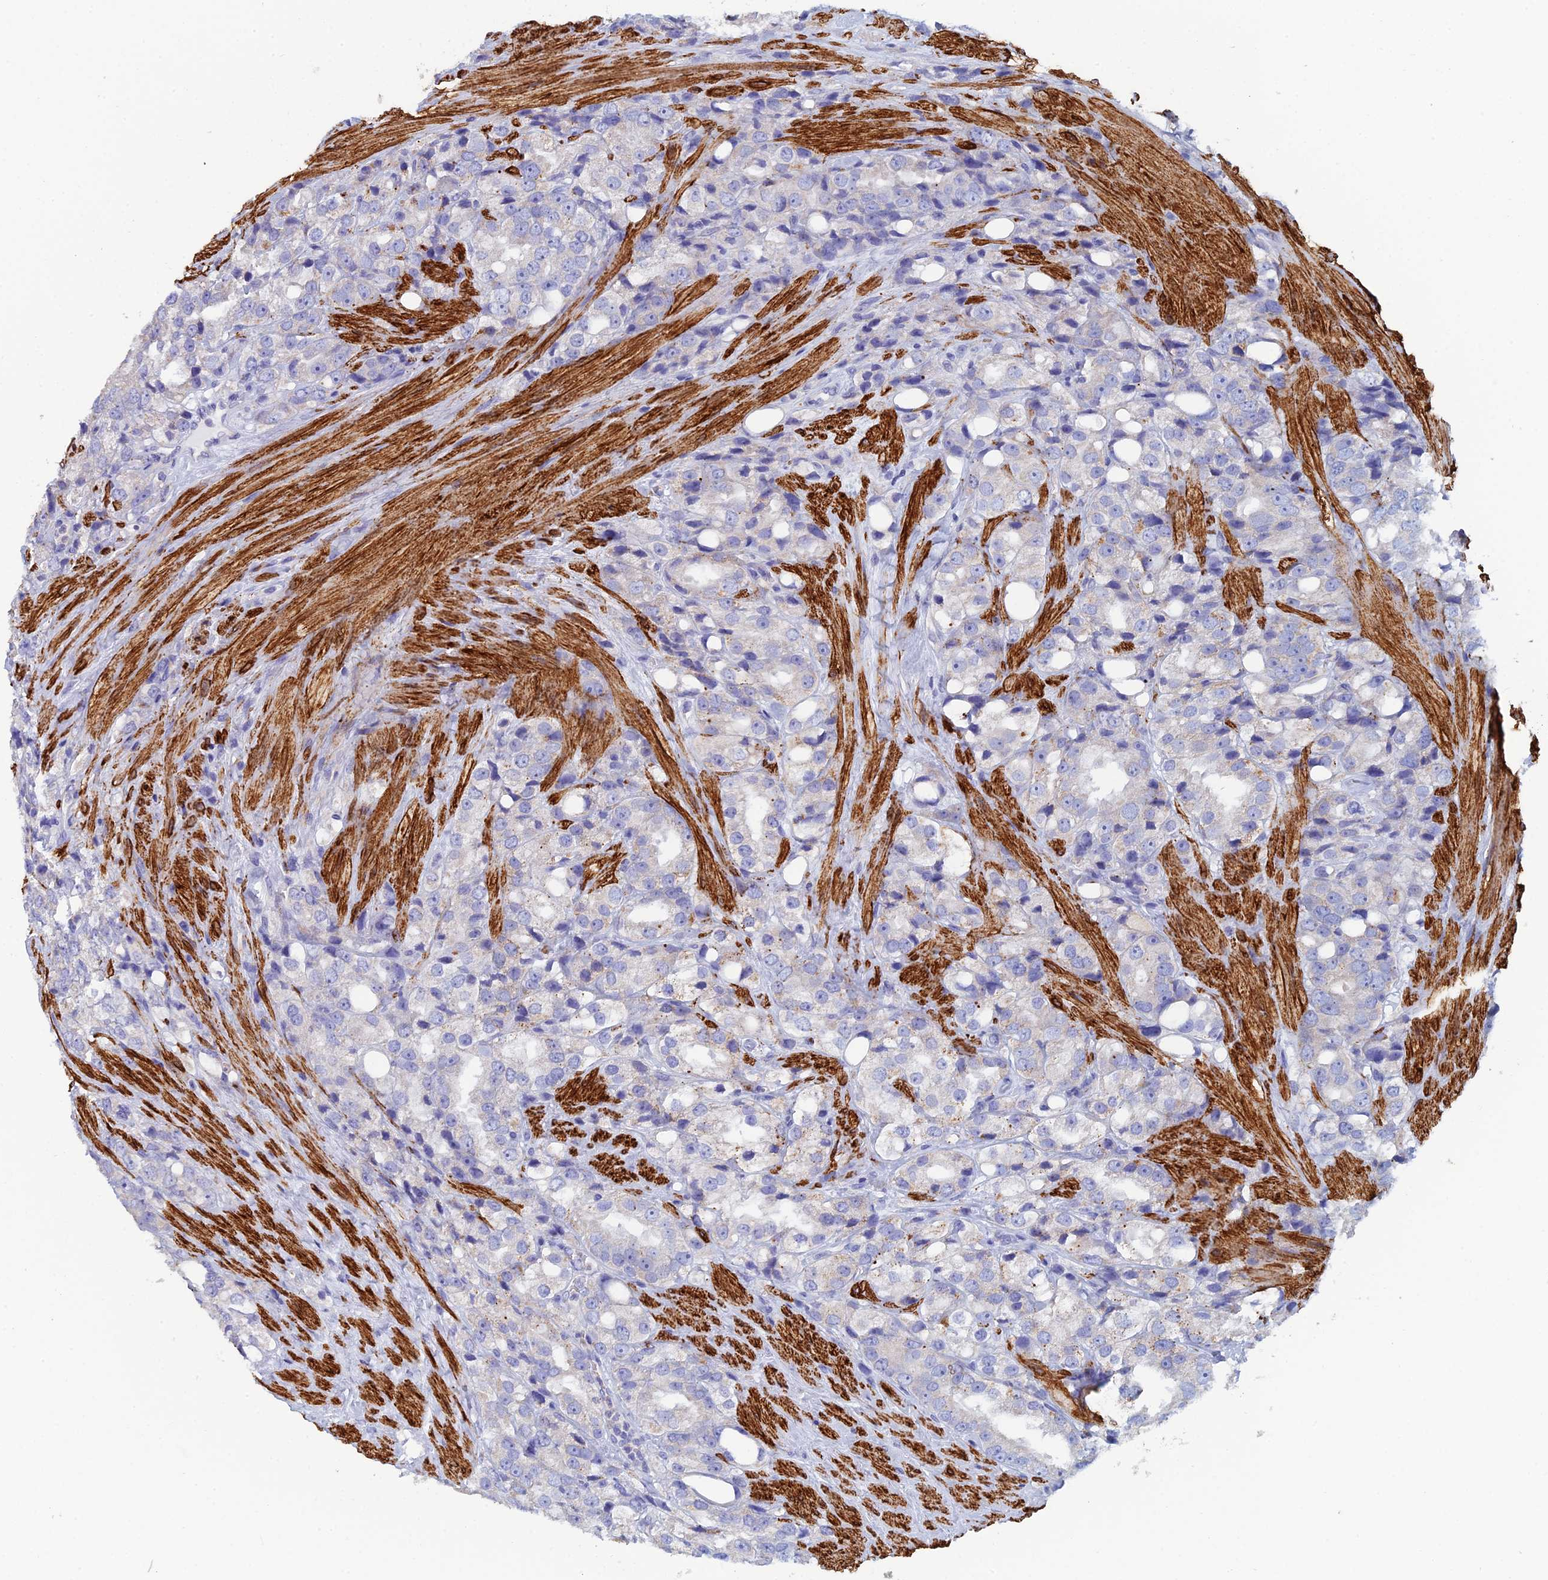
{"staining": {"intensity": "weak", "quantity": "<25%", "location": "cytoplasmic/membranous"}, "tissue": "prostate cancer", "cell_type": "Tumor cells", "image_type": "cancer", "snomed": [{"axis": "morphology", "description": "Adenocarcinoma, NOS"}, {"axis": "topography", "description": "Prostate"}], "caption": "DAB immunohistochemical staining of prostate cancer shows no significant expression in tumor cells.", "gene": "PCDHA8", "patient": {"sex": "male", "age": 79}}